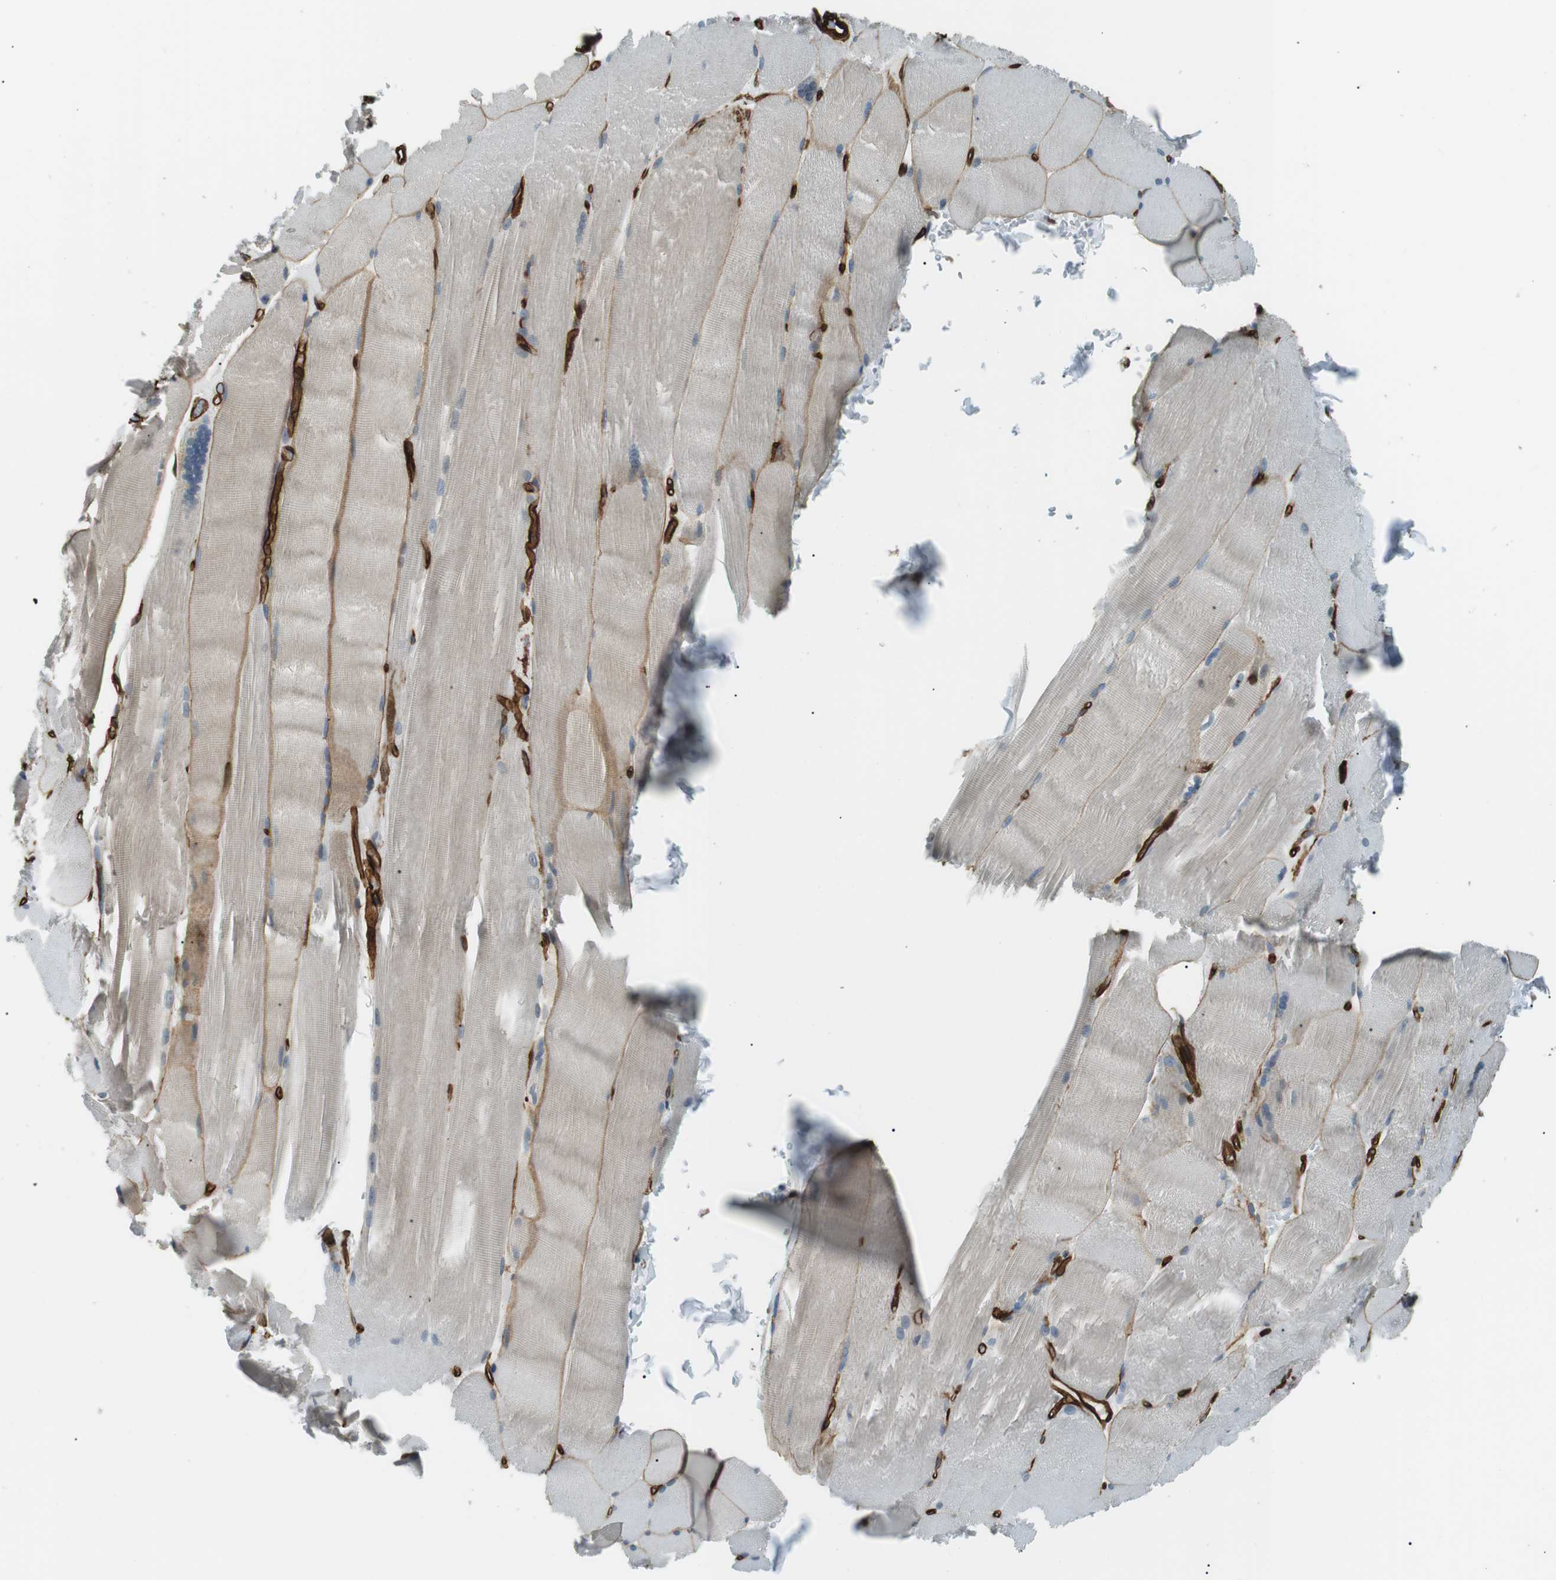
{"staining": {"intensity": "weak", "quantity": "25%-75%", "location": "cytoplasmic/membranous"}, "tissue": "skeletal muscle", "cell_type": "Myocytes", "image_type": "normal", "snomed": [{"axis": "morphology", "description": "Normal tissue, NOS"}, {"axis": "topography", "description": "Skin"}, {"axis": "topography", "description": "Skeletal muscle"}], "caption": "Human skeletal muscle stained with a protein marker reveals weak staining in myocytes.", "gene": "ODR4", "patient": {"sex": "male", "age": 83}}